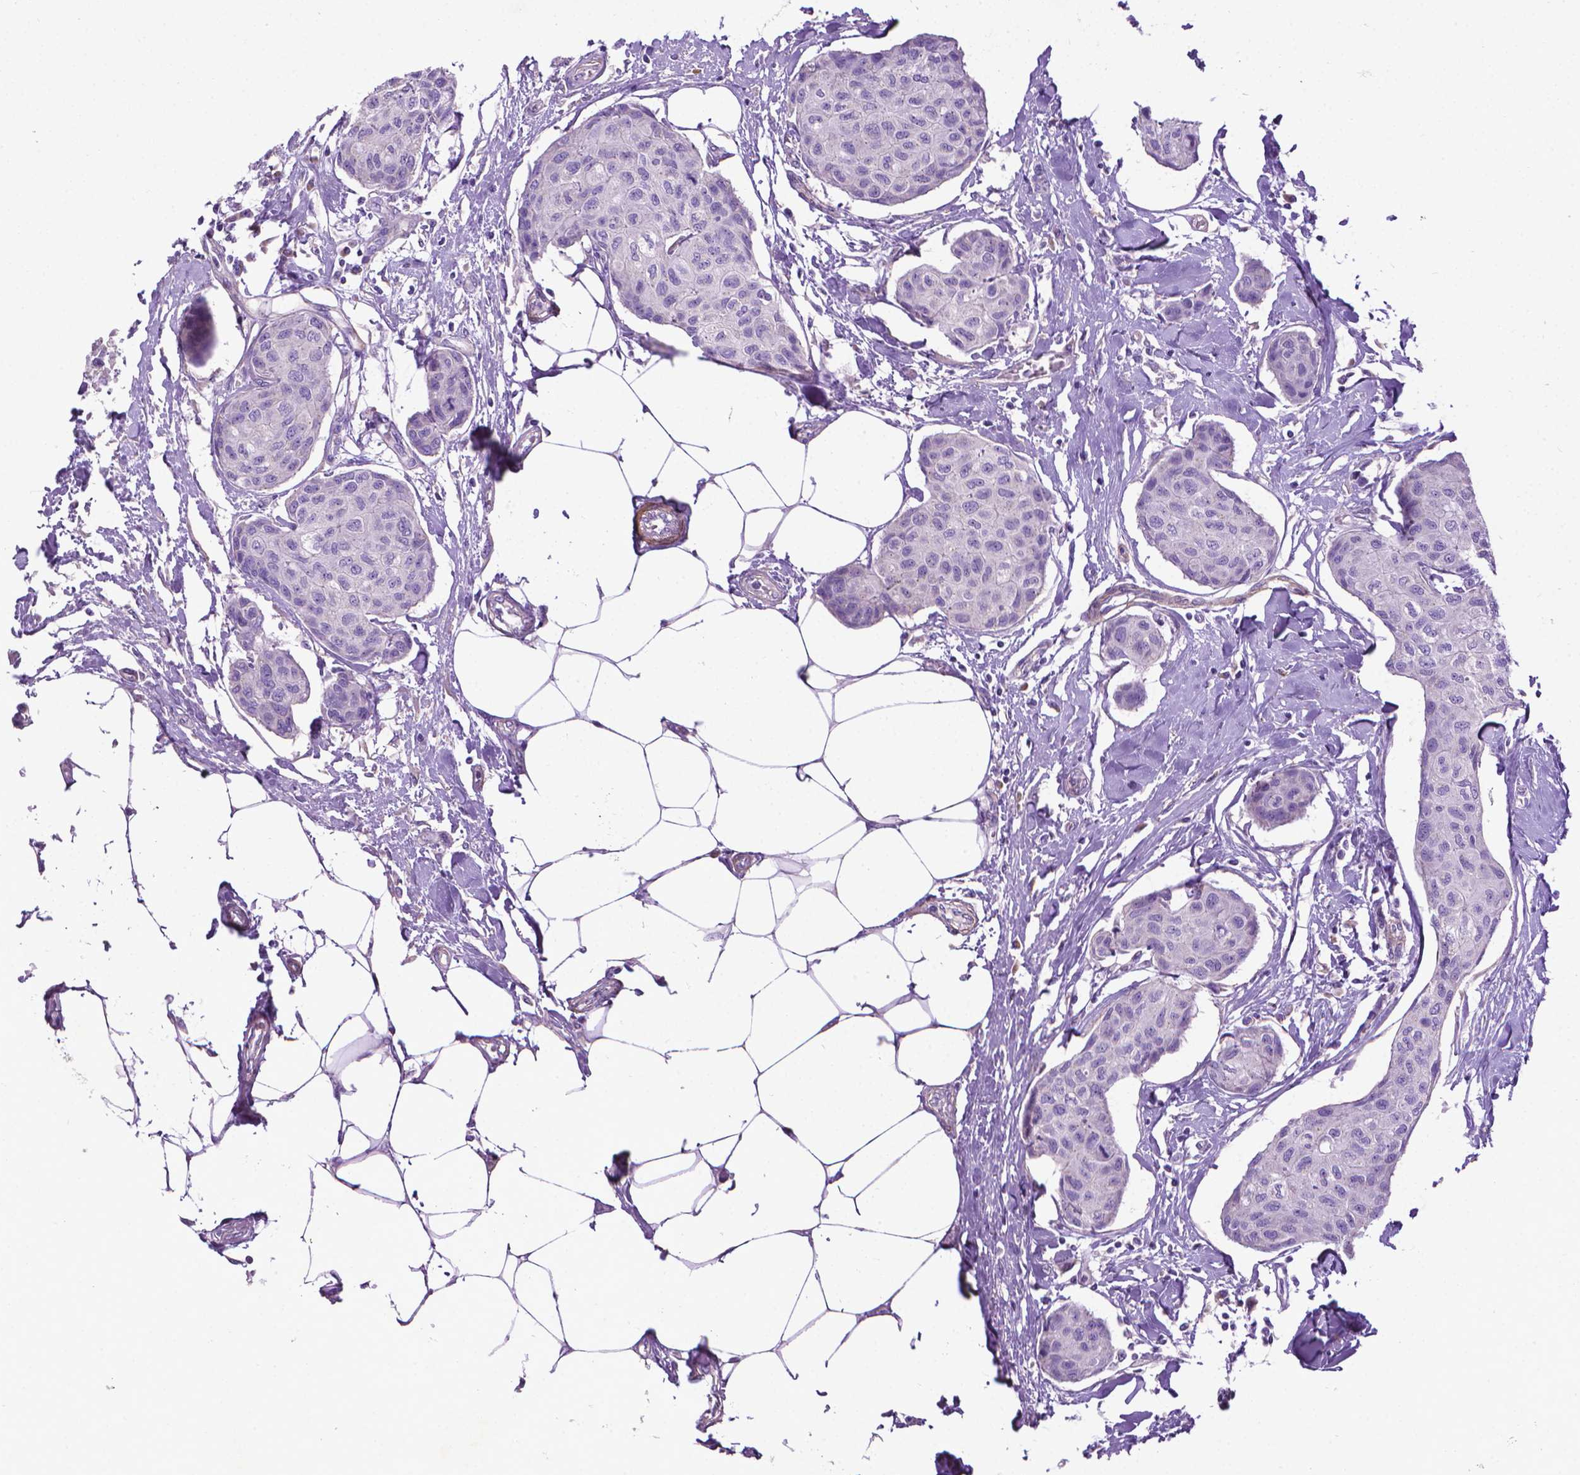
{"staining": {"intensity": "negative", "quantity": "none", "location": "none"}, "tissue": "breast cancer", "cell_type": "Tumor cells", "image_type": "cancer", "snomed": [{"axis": "morphology", "description": "Duct carcinoma"}, {"axis": "topography", "description": "Breast"}], "caption": "The histopathology image demonstrates no significant staining in tumor cells of breast cancer (intraductal carcinoma).", "gene": "AQP10", "patient": {"sex": "female", "age": 80}}